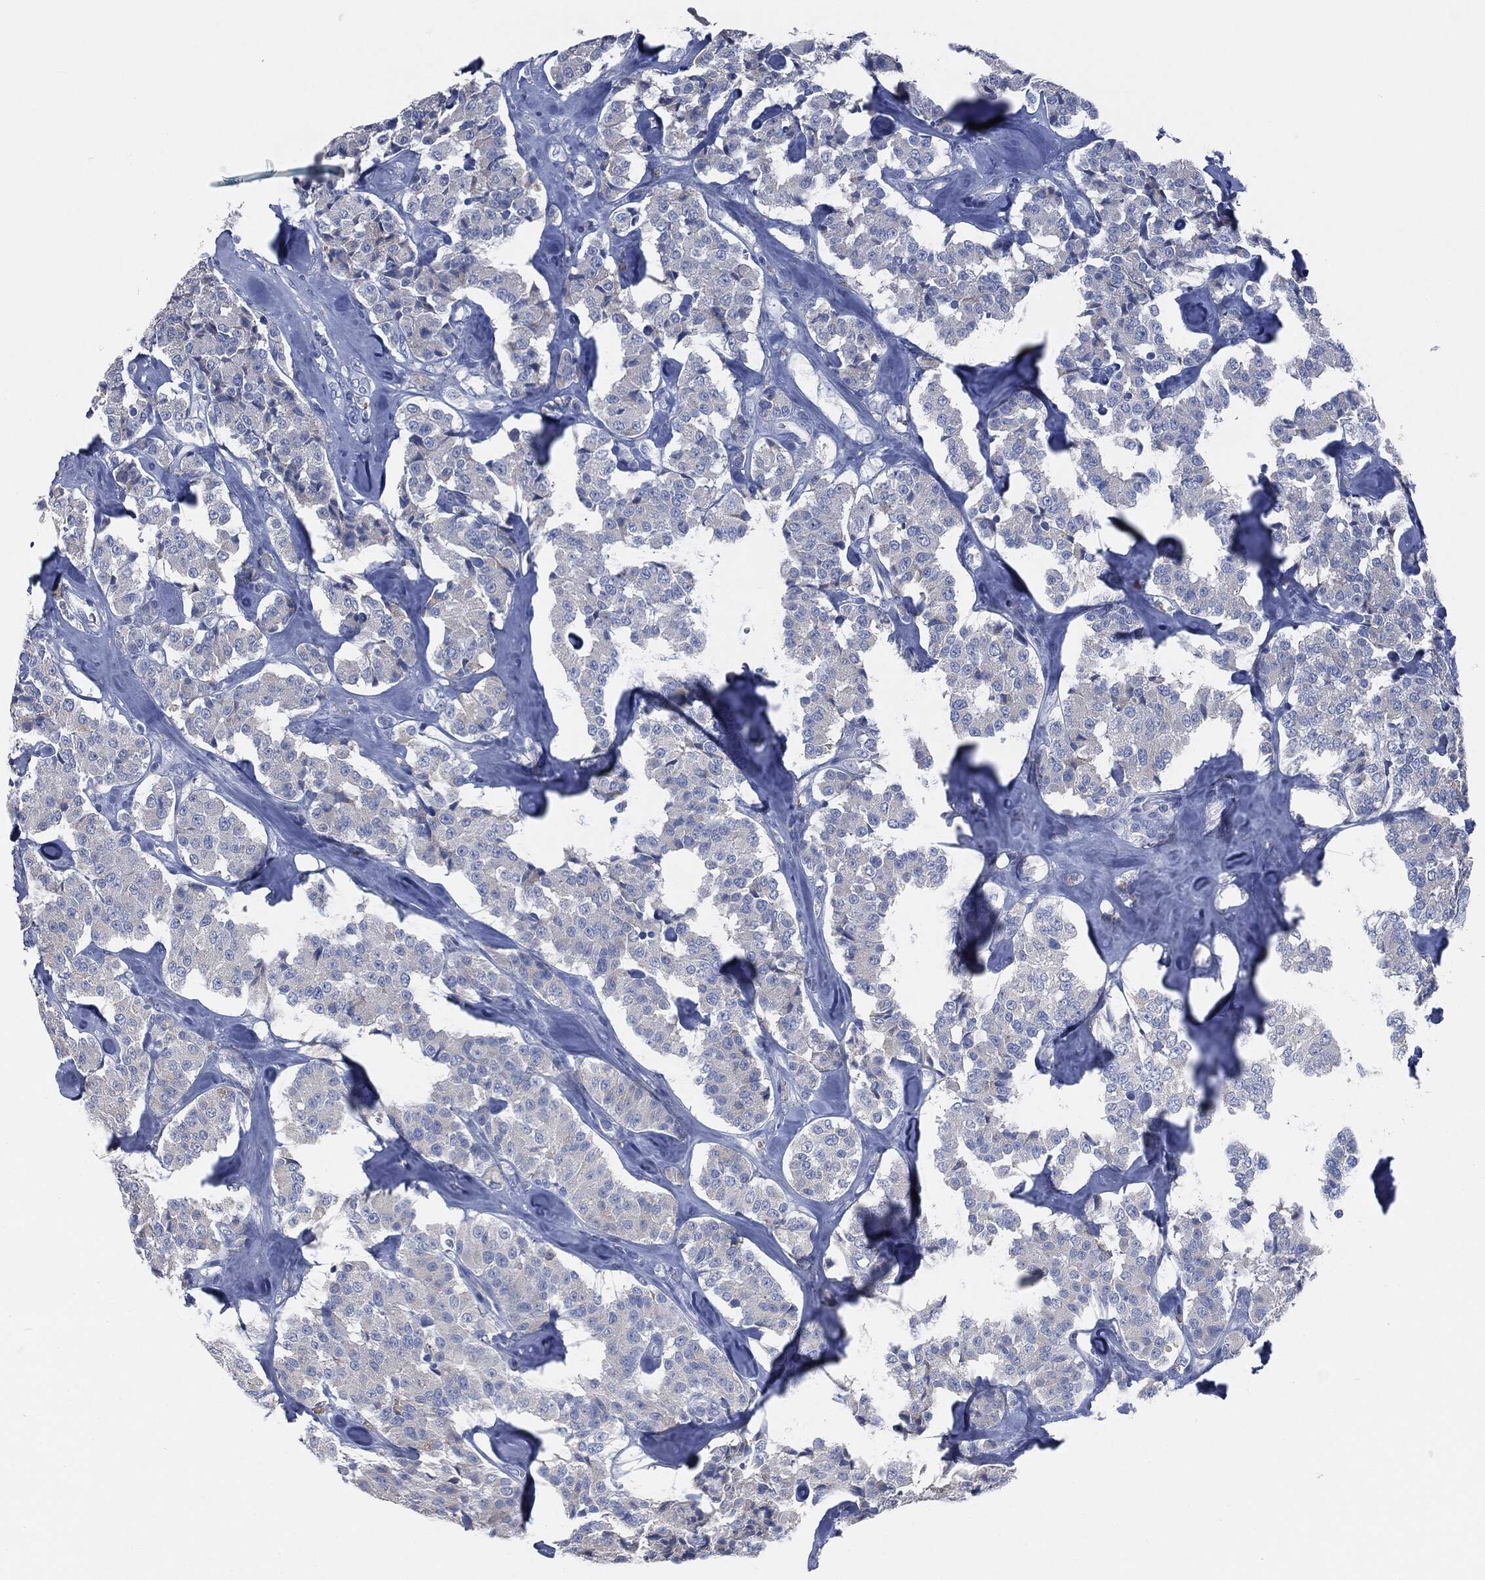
{"staining": {"intensity": "negative", "quantity": "none", "location": "none"}, "tissue": "carcinoid", "cell_type": "Tumor cells", "image_type": "cancer", "snomed": [{"axis": "morphology", "description": "Carcinoid, malignant, NOS"}, {"axis": "topography", "description": "Pancreas"}], "caption": "A histopathology image of human carcinoid is negative for staining in tumor cells. (IHC, brightfield microscopy, high magnification).", "gene": "CAV3", "patient": {"sex": "male", "age": 41}}